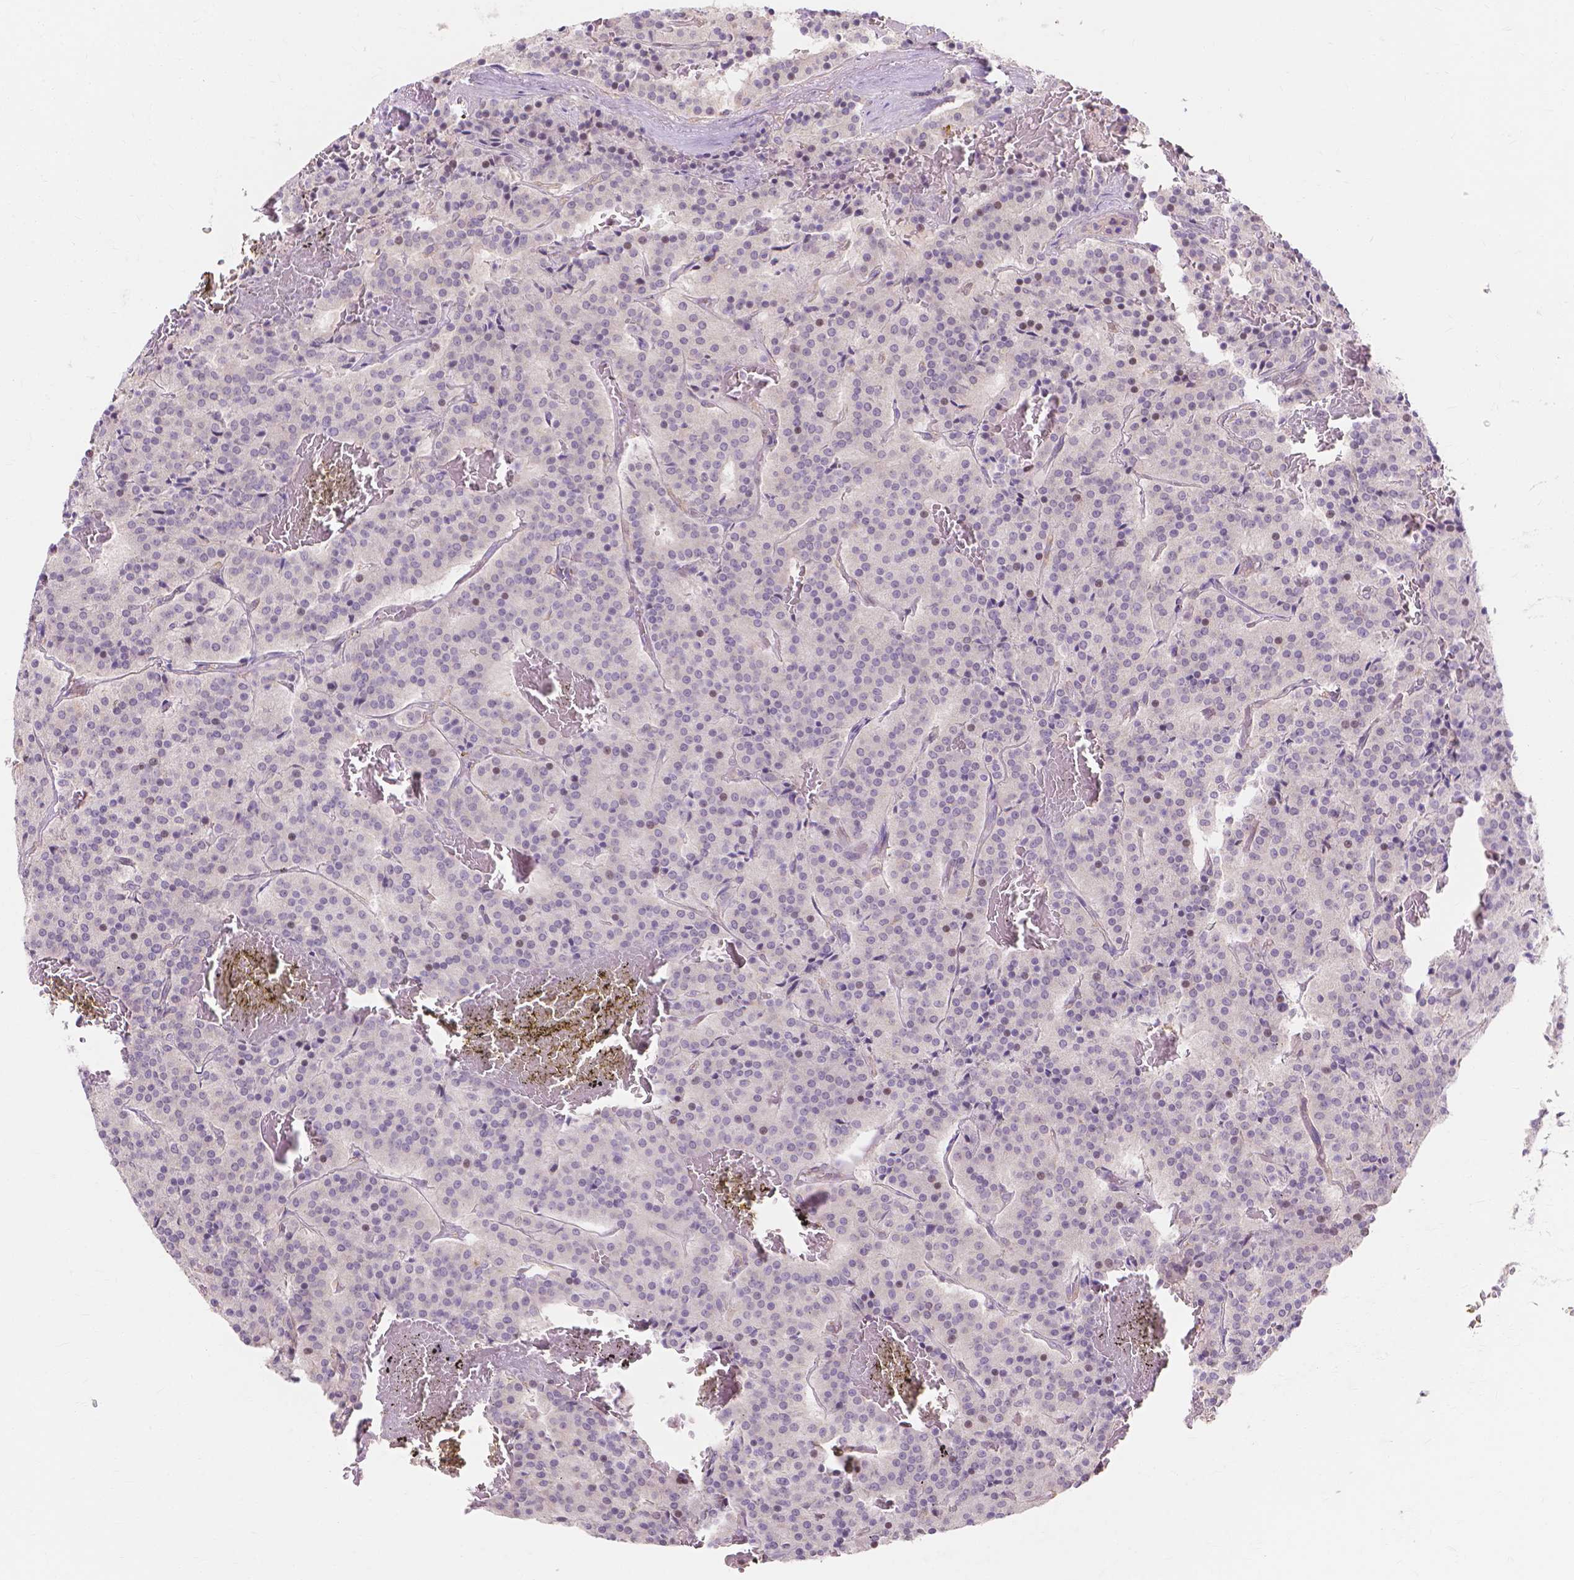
{"staining": {"intensity": "negative", "quantity": "none", "location": "none"}, "tissue": "carcinoid", "cell_type": "Tumor cells", "image_type": "cancer", "snomed": [{"axis": "morphology", "description": "Carcinoid, malignant, NOS"}, {"axis": "topography", "description": "Lung"}], "caption": "The IHC histopathology image has no significant positivity in tumor cells of malignant carcinoid tissue. (Brightfield microscopy of DAB (3,3'-diaminobenzidine) IHC at high magnification).", "gene": "PRDM13", "patient": {"sex": "male", "age": 70}}